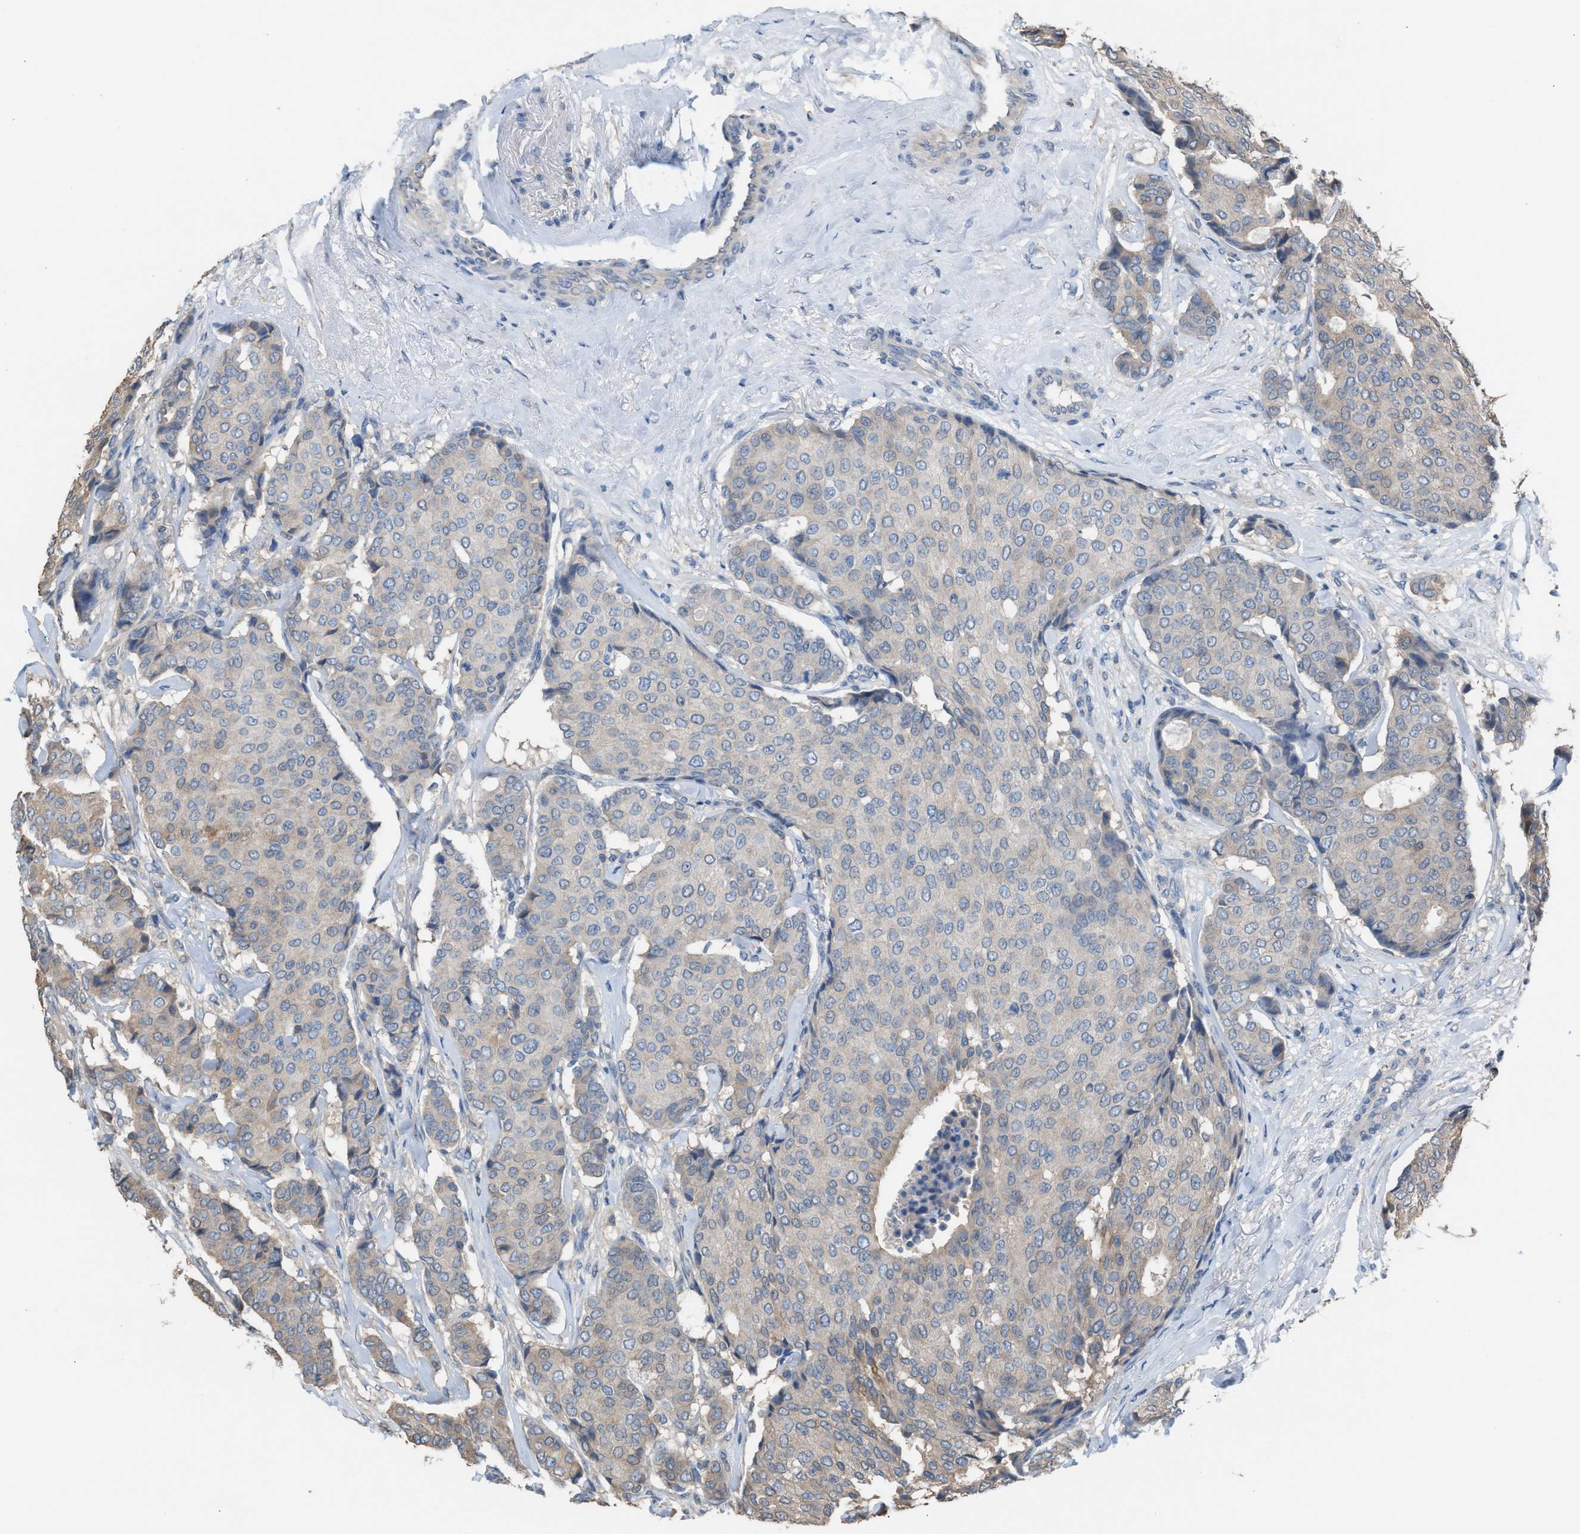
{"staining": {"intensity": "weak", "quantity": "<25%", "location": "cytoplasmic/membranous"}, "tissue": "breast cancer", "cell_type": "Tumor cells", "image_type": "cancer", "snomed": [{"axis": "morphology", "description": "Duct carcinoma"}, {"axis": "topography", "description": "Breast"}], "caption": "Breast cancer (invasive ductal carcinoma) stained for a protein using IHC displays no positivity tumor cells.", "gene": "NQO2", "patient": {"sex": "female", "age": 75}}